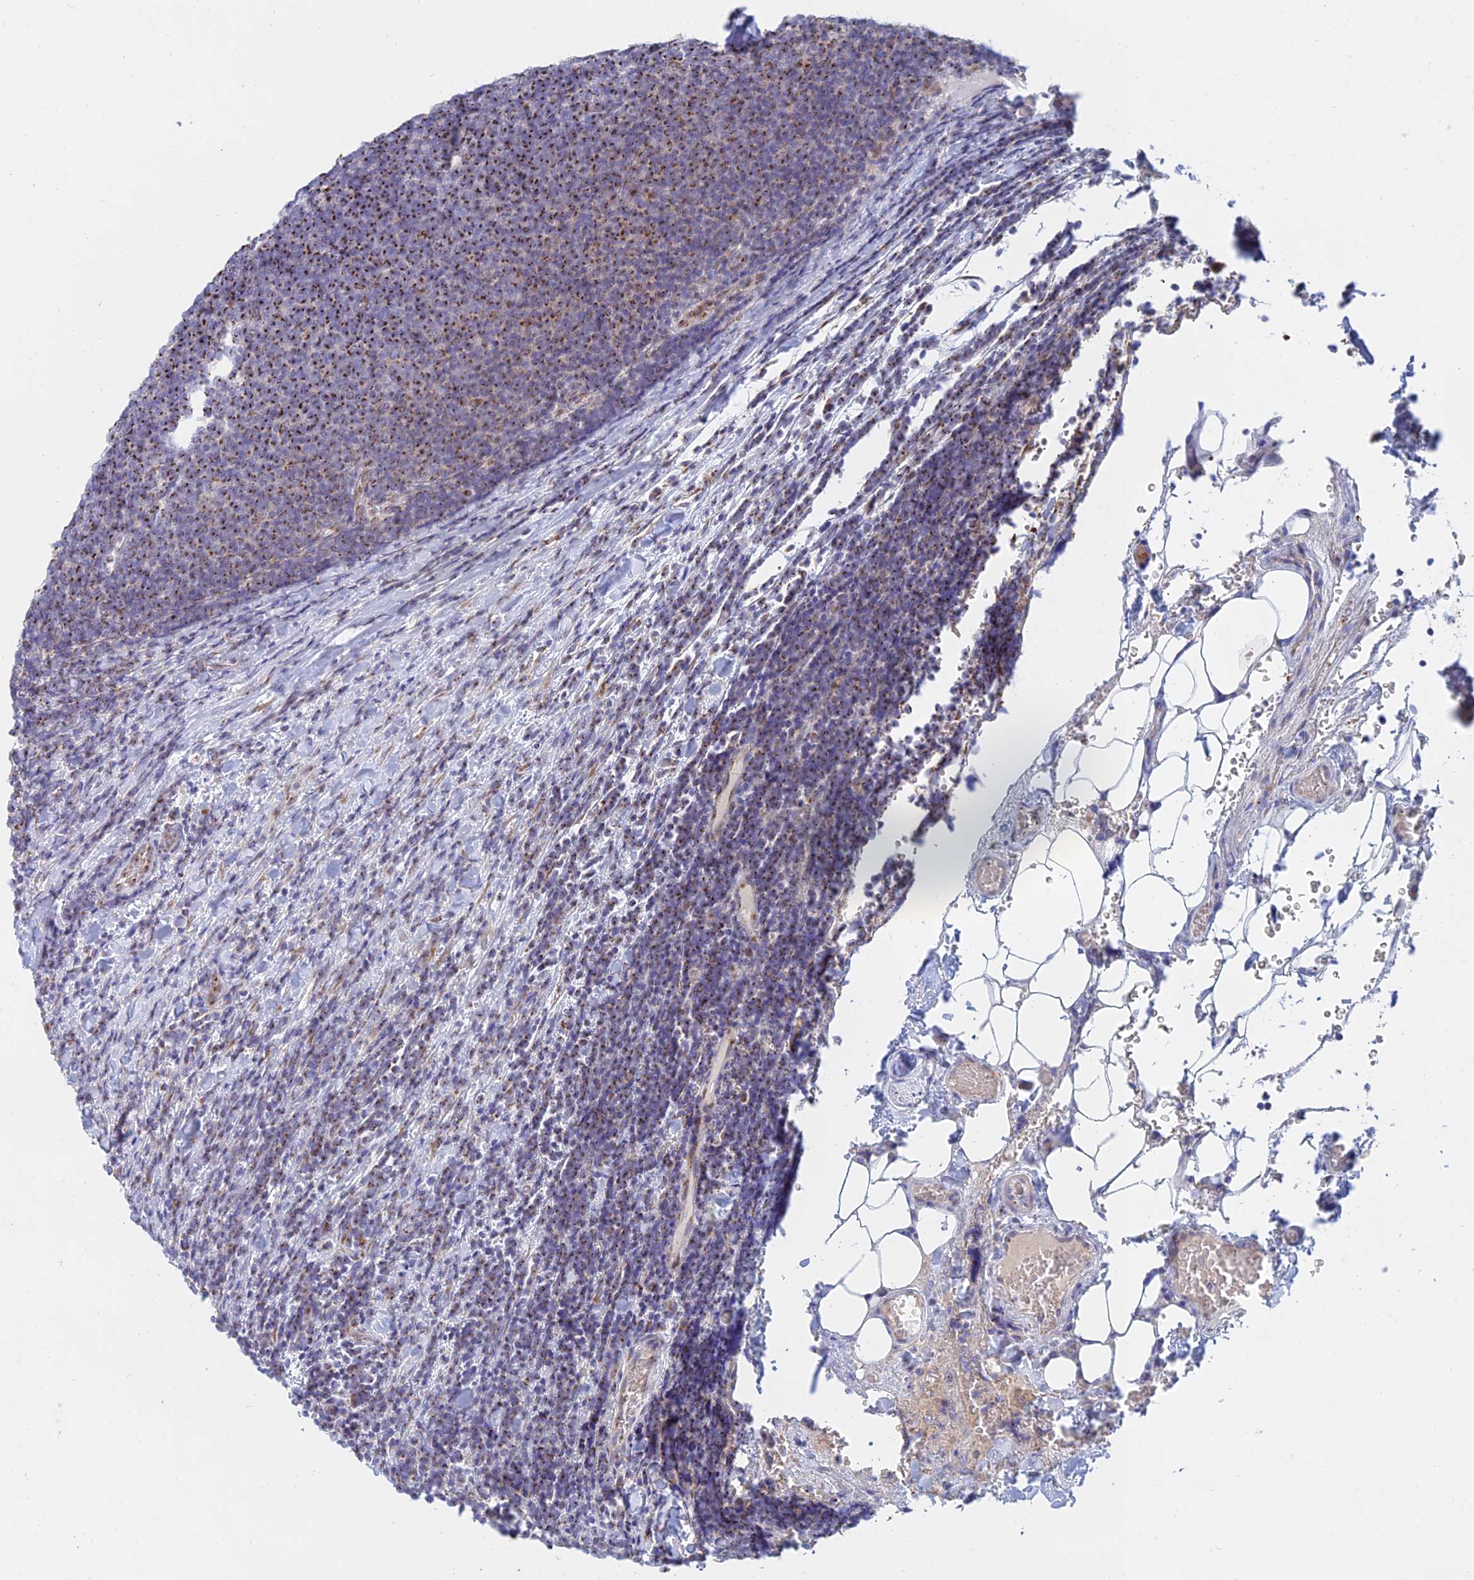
{"staining": {"intensity": "strong", "quantity": "25%-75%", "location": "cytoplasmic/membranous"}, "tissue": "lymphoma", "cell_type": "Tumor cells", "image_type": "cancer", "snomed": [{"axis": "morphology", "description": "Malignant lymphoma, non-Hodgkin's type, Low grade"}, {"axis": "topography", "description": "Lymph node"}], "caption": "Low-grade malignant lymphoma, non-Hodgkin's type was stained to show a protein in brown. There is high levels of strong cytoplasmic/membranous positivity in about 25%-75% of tumor cells.", "gene": "HS2ST1", "patient": {"sex": "male", "age": 66}}